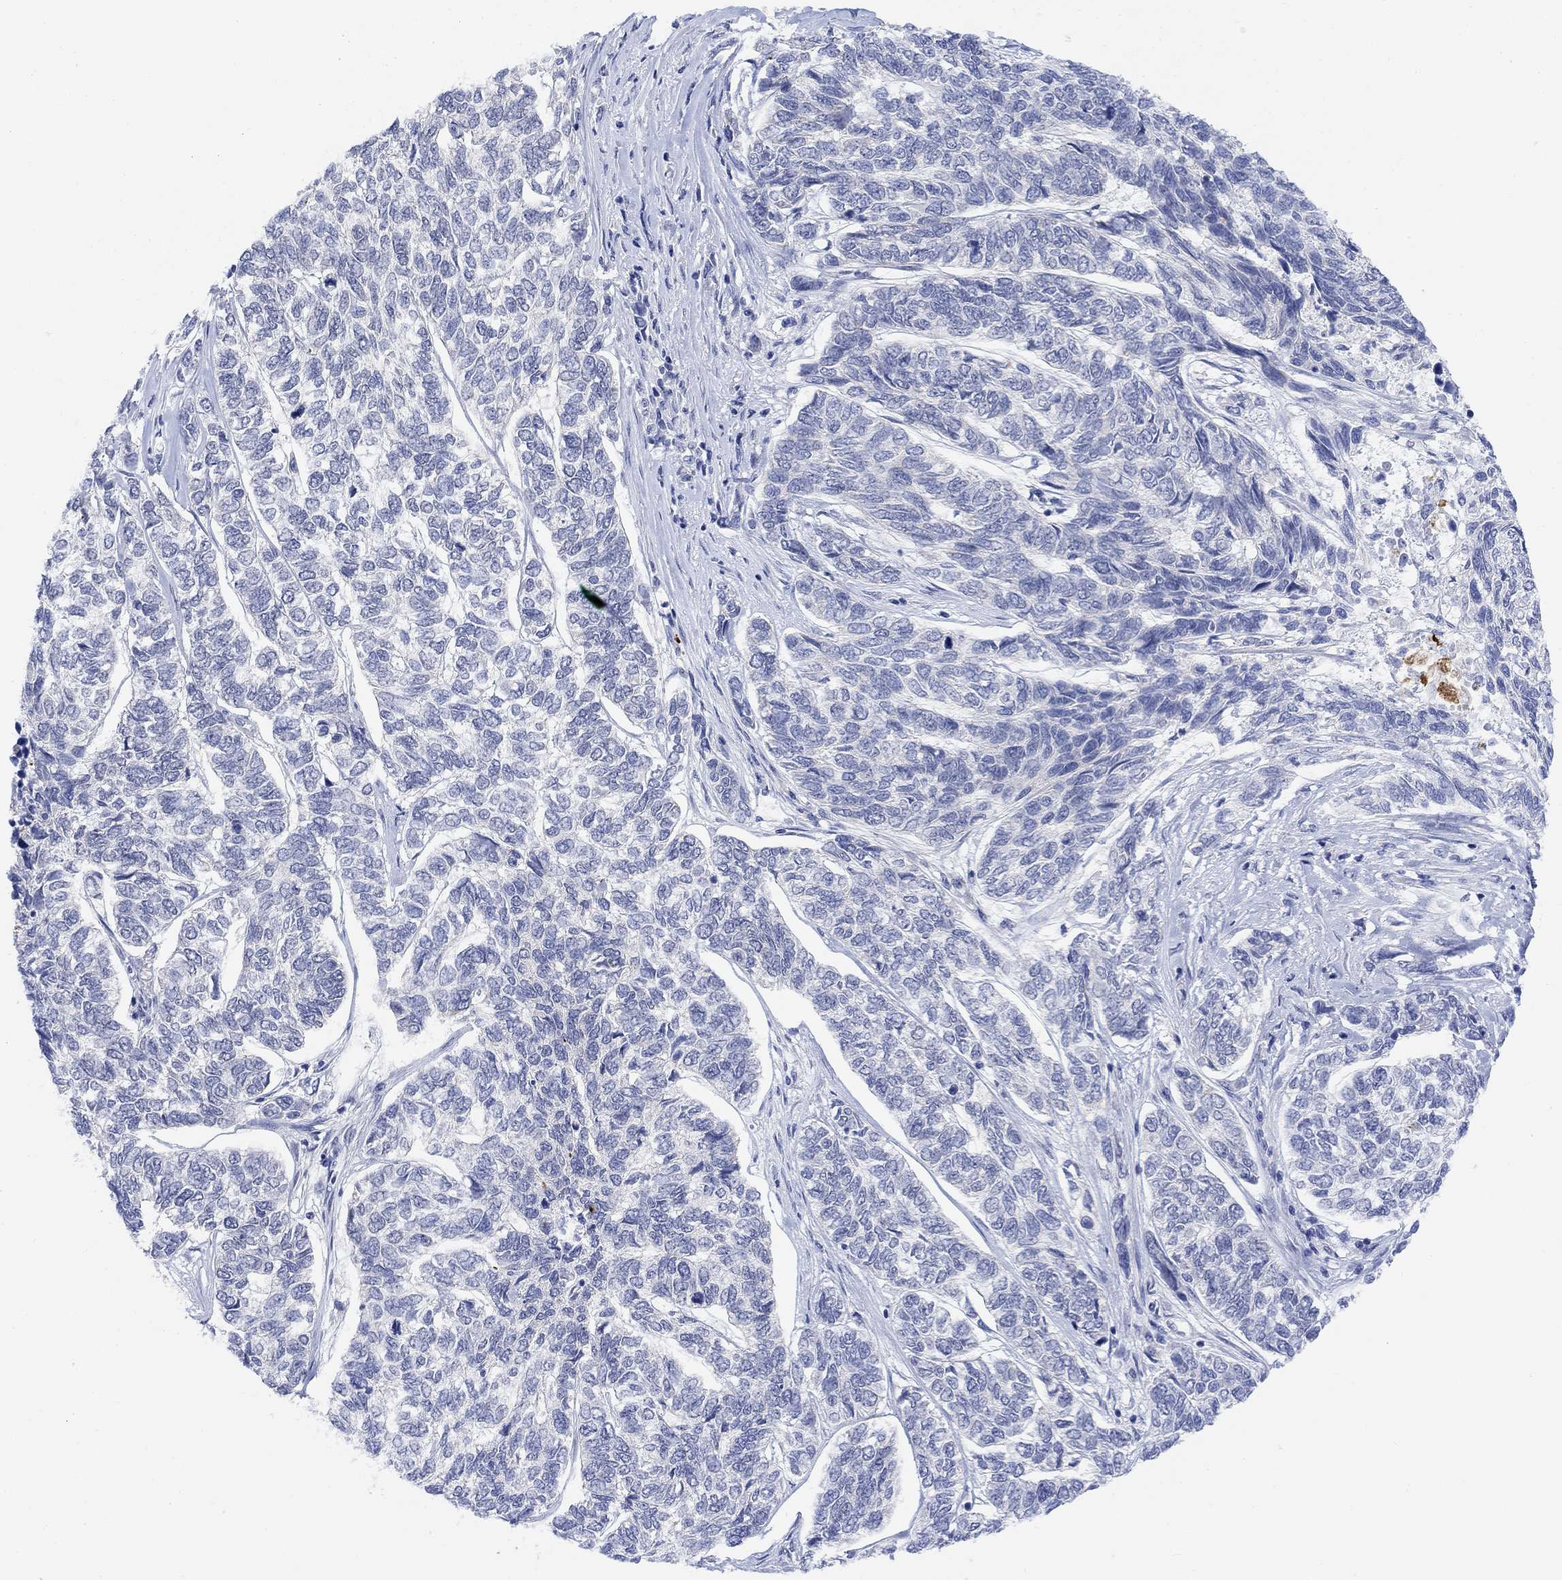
{"staining": {"intensity": "negative", "quantity": "none", "location": "none"}, "tissue": "skin cancer", "cell_type": "Tumor cells", "image_type": "cancer", "snomed": [{"axis": "morphology", "description": "Basal cell carcinoma"}, {"axis": "topography", "description": "Skin"}], "caption": "Basal cell carcinoma (skin) was stained to show a protein in brown. There is no significant positivity in tumor cells.", "gene": "RIMS1", "patient": {"sex": "female", "age": 65}}